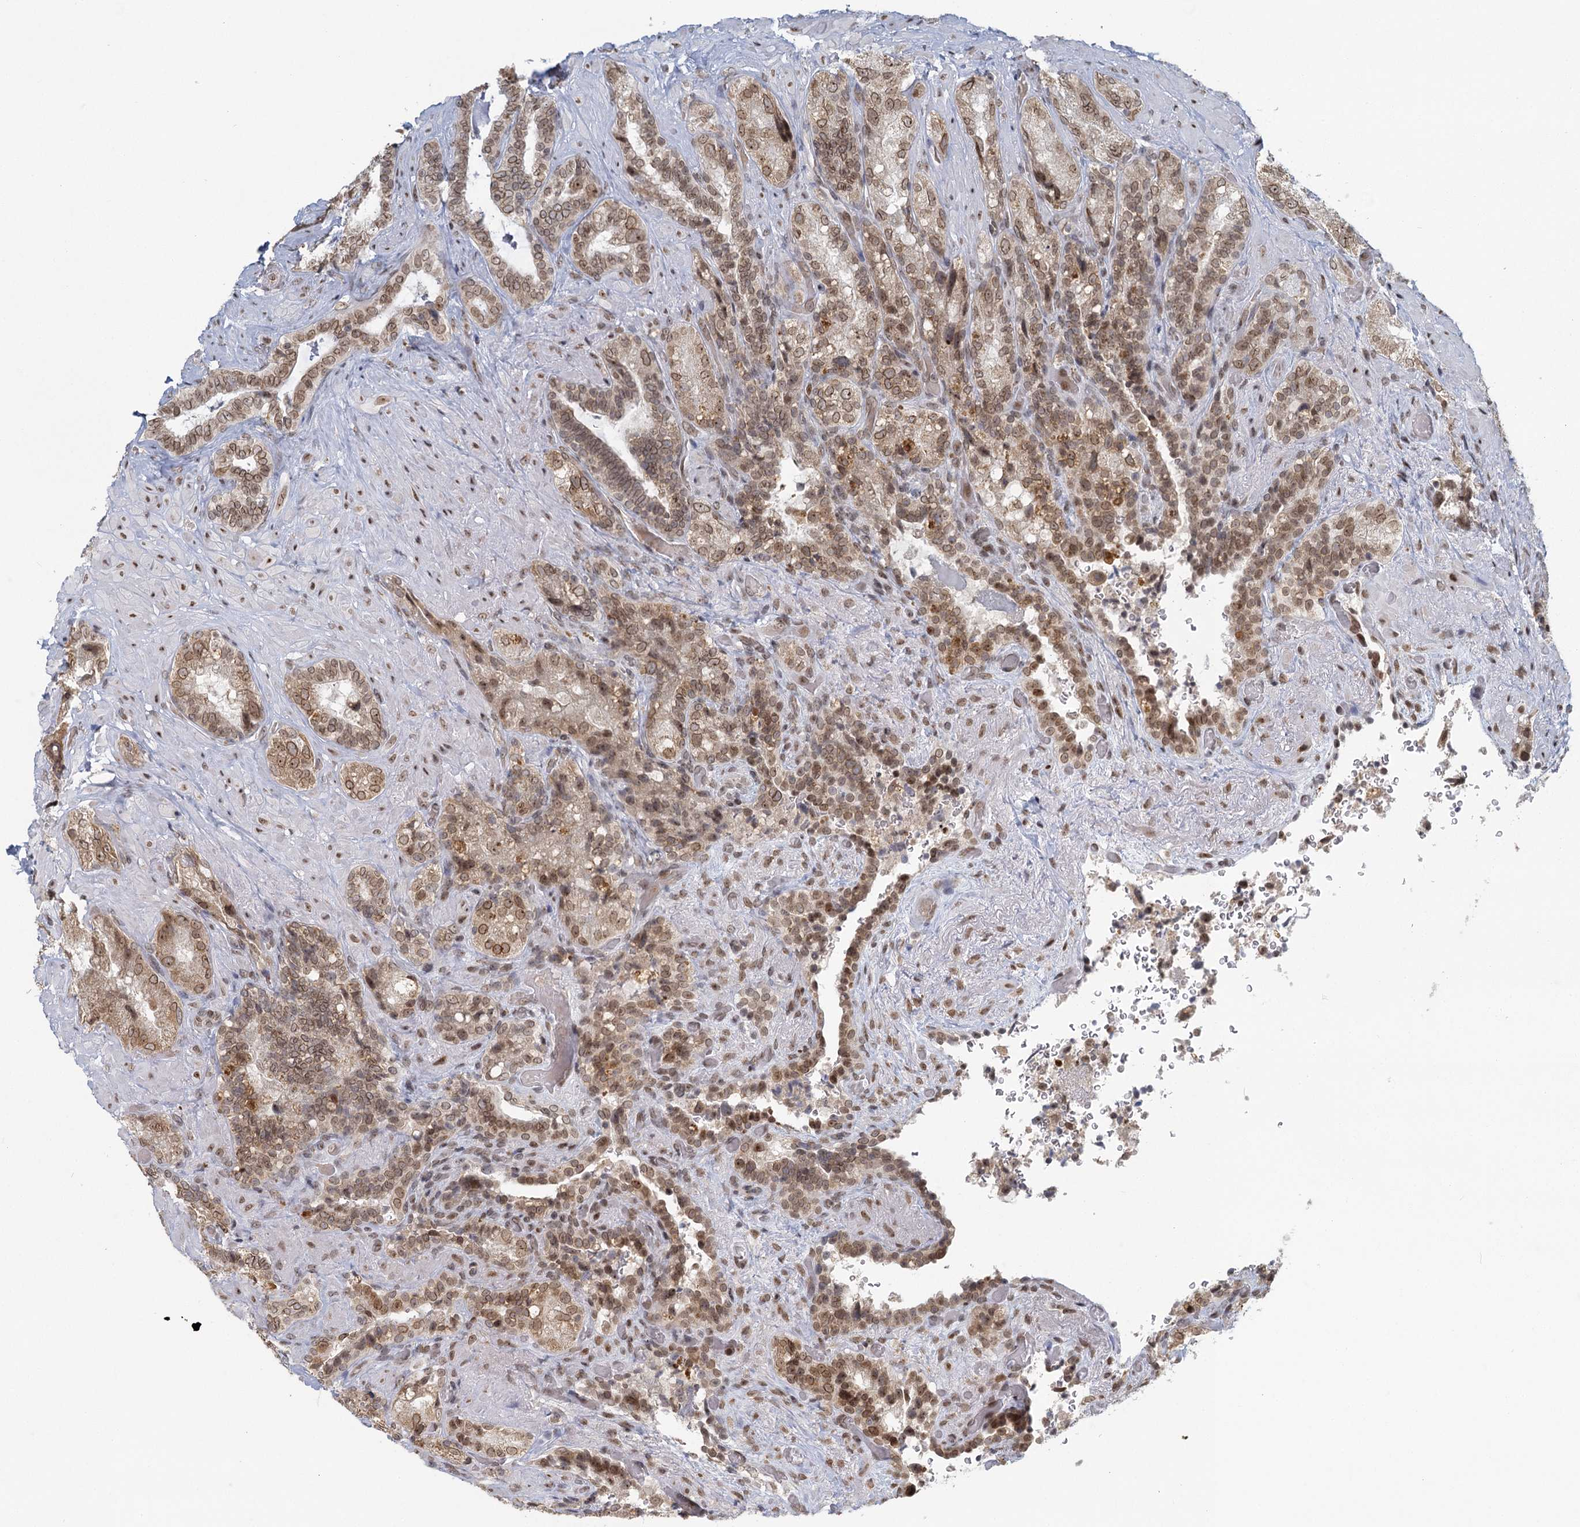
{"staining": {"intensity": "moderate", "quantity": ">75%", "location": "cytoplasmic/membranous,nuclear"}, "tissue": "seminal vesicle", "cell_type": "Glandular cells", "image_type": "normal", "snomed": [{"axis": "morphology", "description": "Normal tissue, NOS"}, {"axis": "topography", "description": "Prostate and seminal vesicle, NOS"}, {"axis": "topography", "description": "Prostate"}, {"axis": "topography", "description": "Seminal veicle"}], "caption": "Immunohistochemical staining of benign human seminal vesicle shows medium levels of moderate cytoplasmic/membranous,nuclear positivity in approximately >75% of glandular cells. (IHC, brightfield microscopy, high magnification).", "gene": "TREX1", "patient": {"sex": "male", "age": 67}}